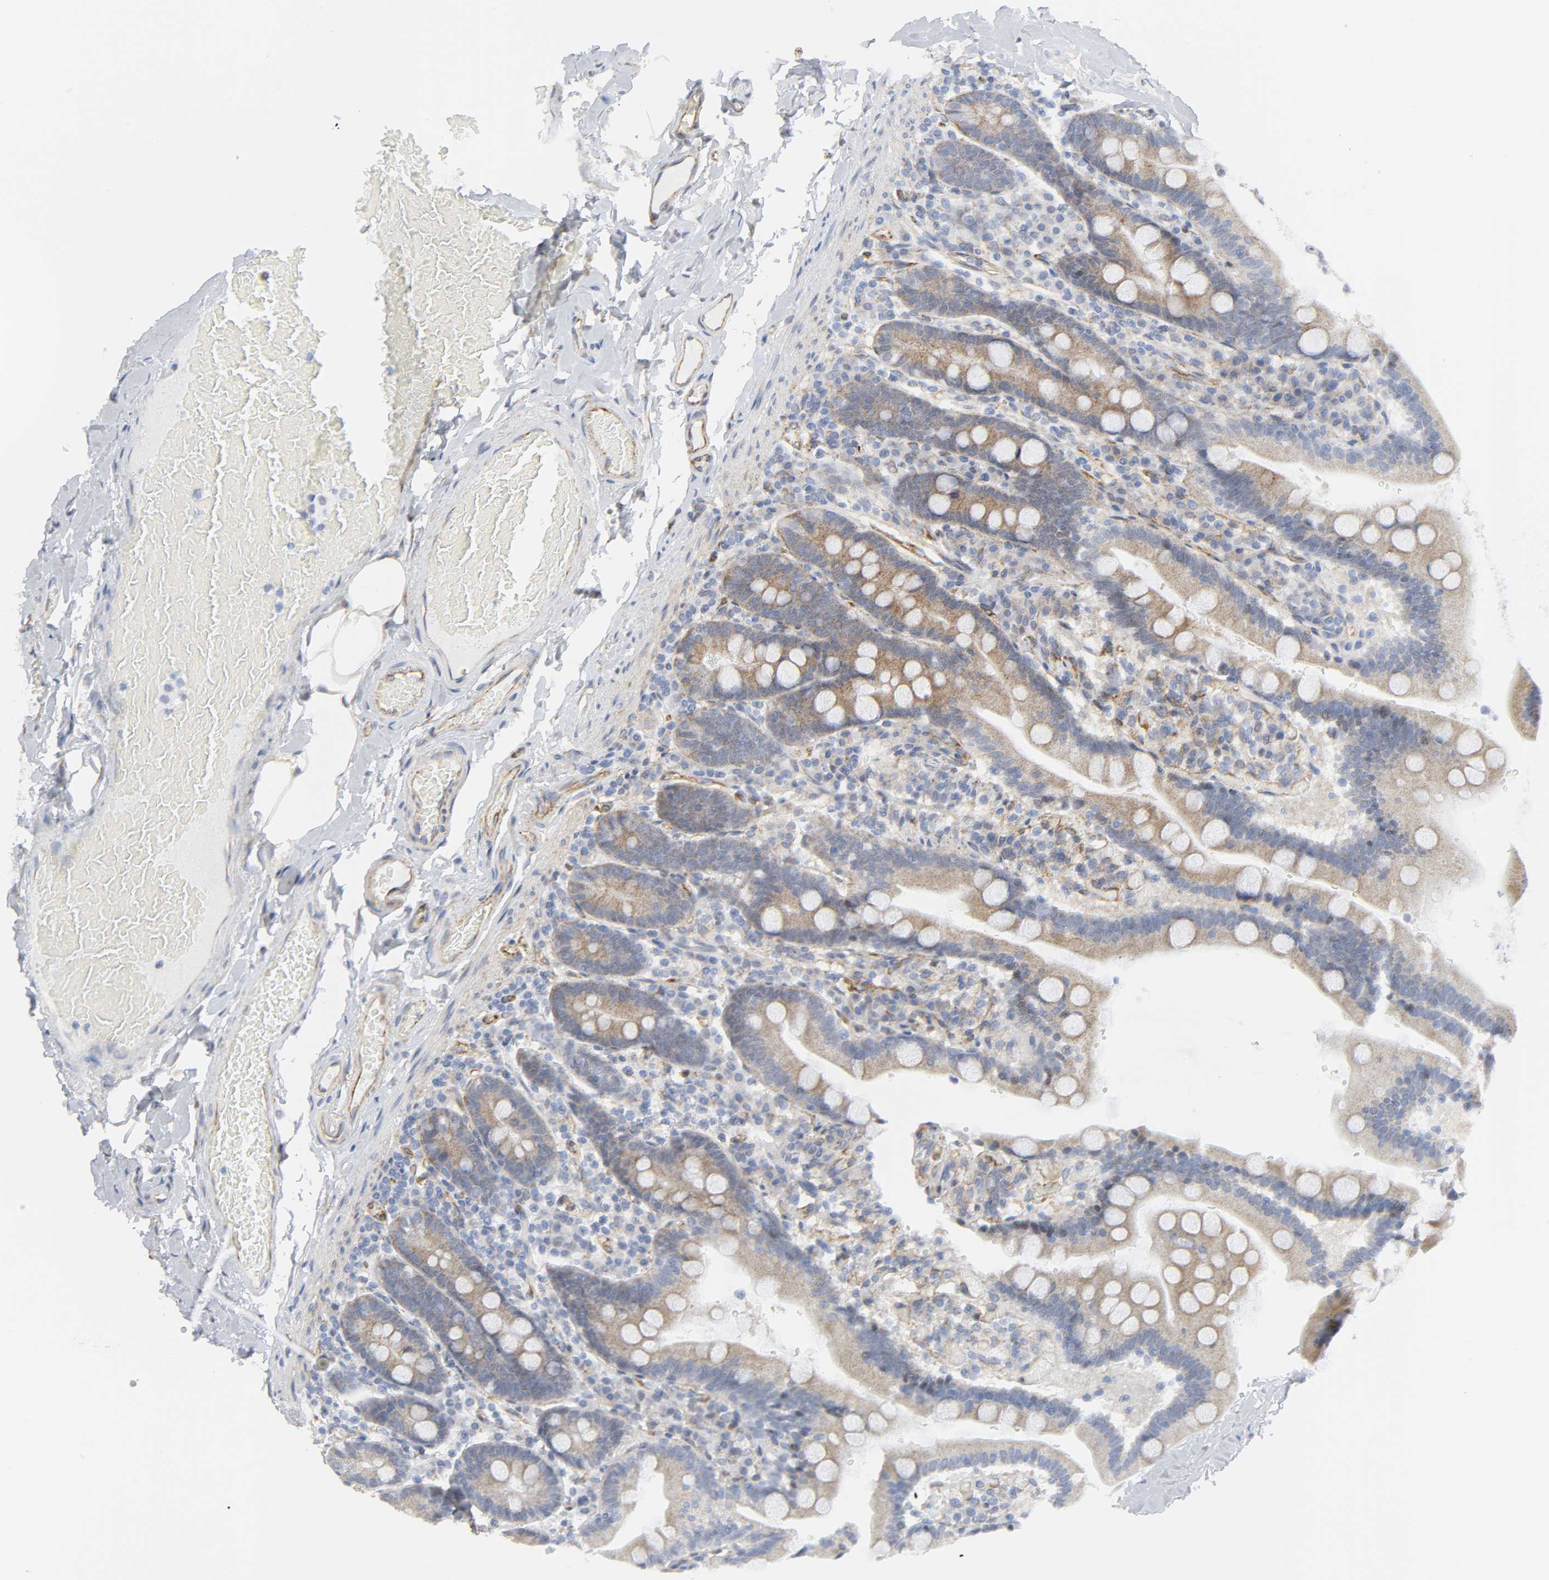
{"staining": {"intensity": "moderate", "quantity": ">75%", "location": "cytoplasmic/membranous"}, "tissue": "duodenum", "cell_type": "Glandular cells", "image_type": "normal", "snomed": [{"axis": "morphology", "description": "Normal tissue, NOS"}, {"axis": "topography", "description": "Duodenum"}], "caption": "A brown stain shows moderate cytoplasmic/membranous staining of a protein in glandular cells of unremarkable duodenum.", "gene": "DOCK1", "patient": {"sex": "male", "age": 66}}